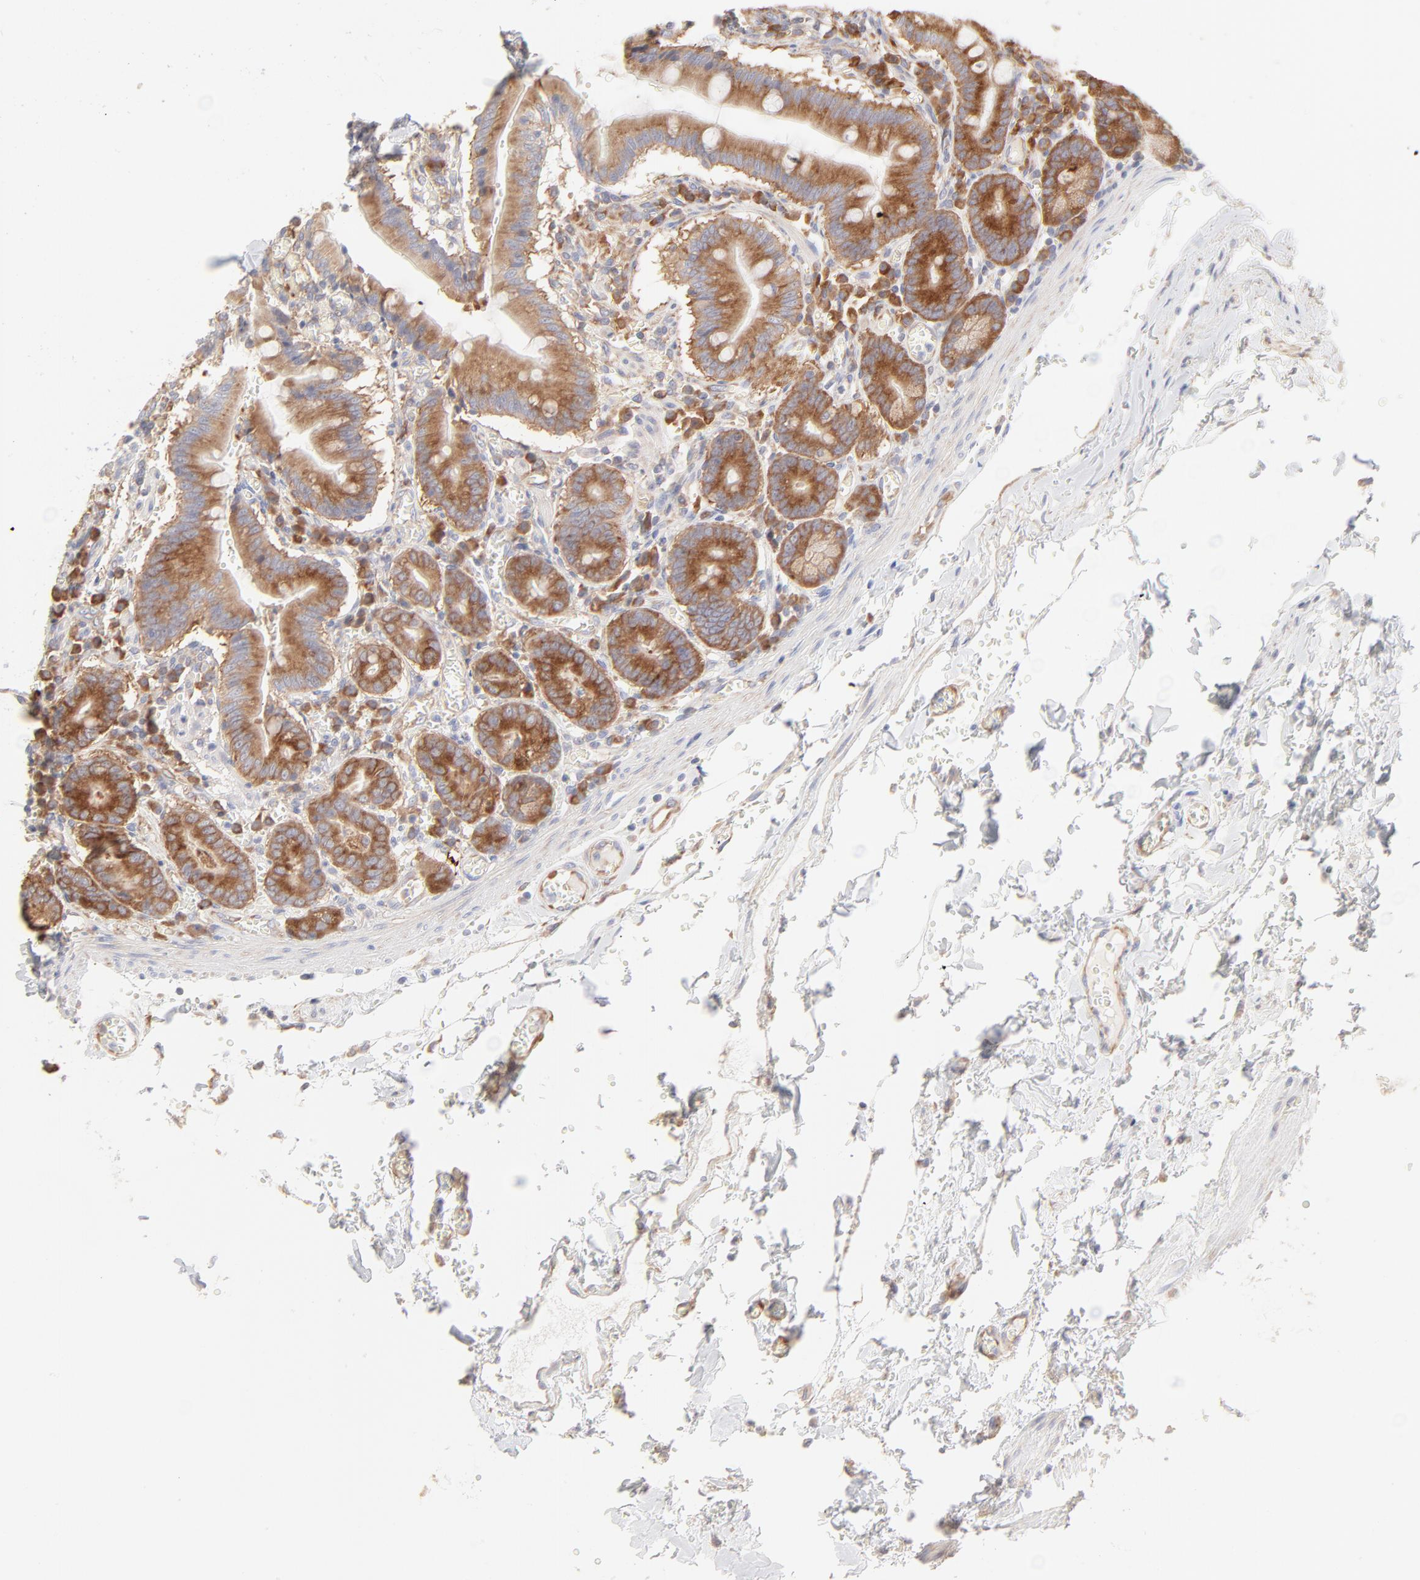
{"staining": {"intensity": "moderate", "quantity": ">75%", "location": "cytoplasmic/membranous"}, "tissue": "small intestine", "cell_type": "Glandular cells", "image_type": "normal", "snomed": [{"axis": "morphology", "description": "Normal tissue, NOS"}, {"axis": "topography", "description": "Small intestine"}], "caption": "High-power microscopy captured an immunohistochemistry (IHC) image of normal small intestine, revealing moderate cytoplasmic/membranous expression in about >75% of glandular cells. (brown staining indicates protein expression, while blue staining denotes nuclei).", "gene": "RPS21", "patient": {"sex": "male", "age": 71}}